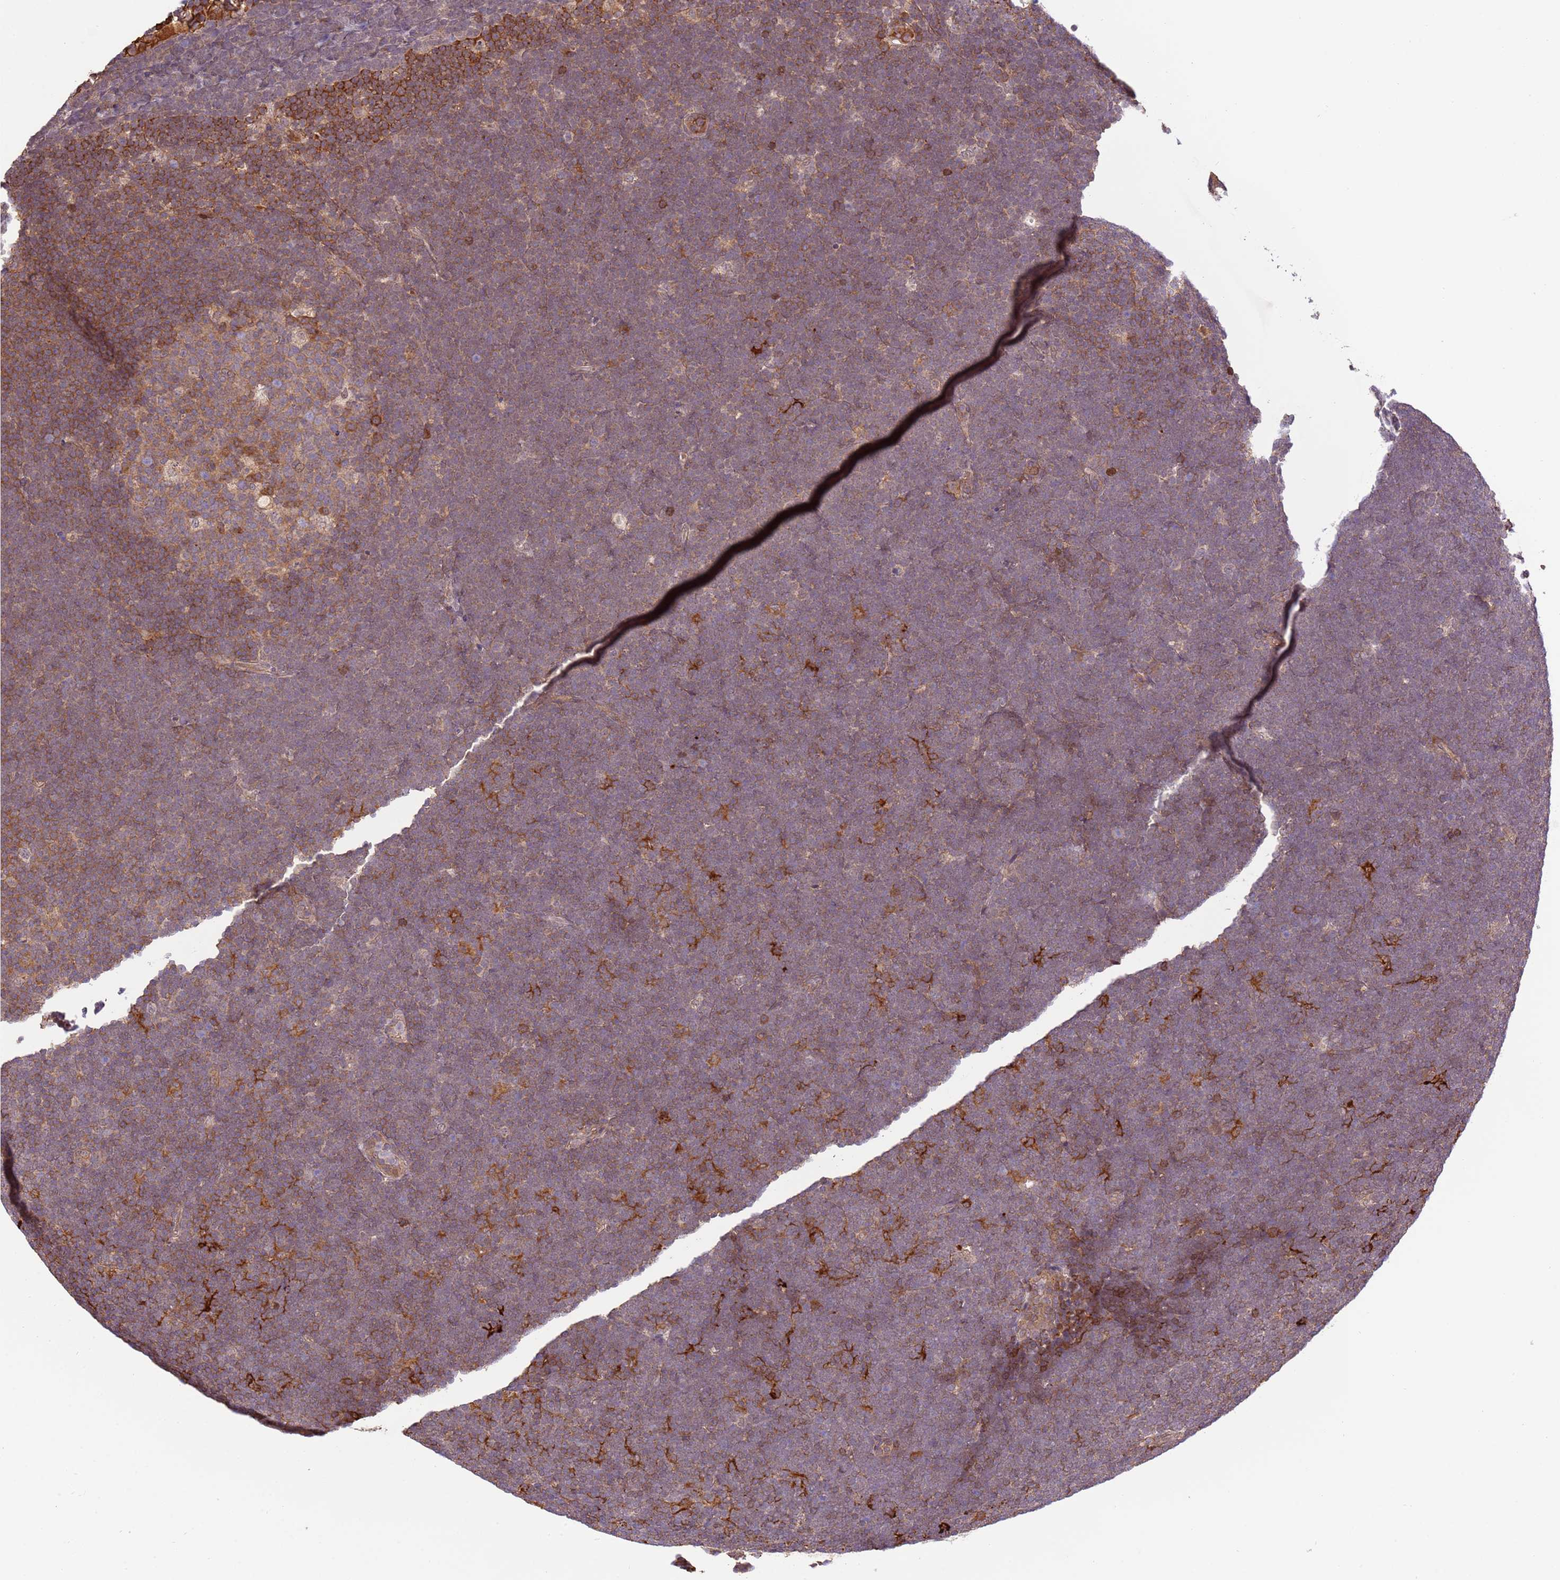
{"staining": {"intensity": "moderate", "quantity": "<25%", "location": "cytoplasmic/membranous"}, "tissue": "lymphoma", "cell_type": "Tumor cells", "image_type": "cancer", "snomed": [{"axis": "morphology", "description": "Malignant lymphoma, non-Hodgkin's type, High grade"}, {"axis": "topography", "description": "Lymph node"}], "caption": "Immunohistochemical staining of lymphoma demonstrates low levels of moderate cytoplasmic/membranous protein expression in approximately <25% of tumor cells. Nuclei are stained in blue.", "gene": "ZNF624", "patient": {"sex": "male", "age": 13}}